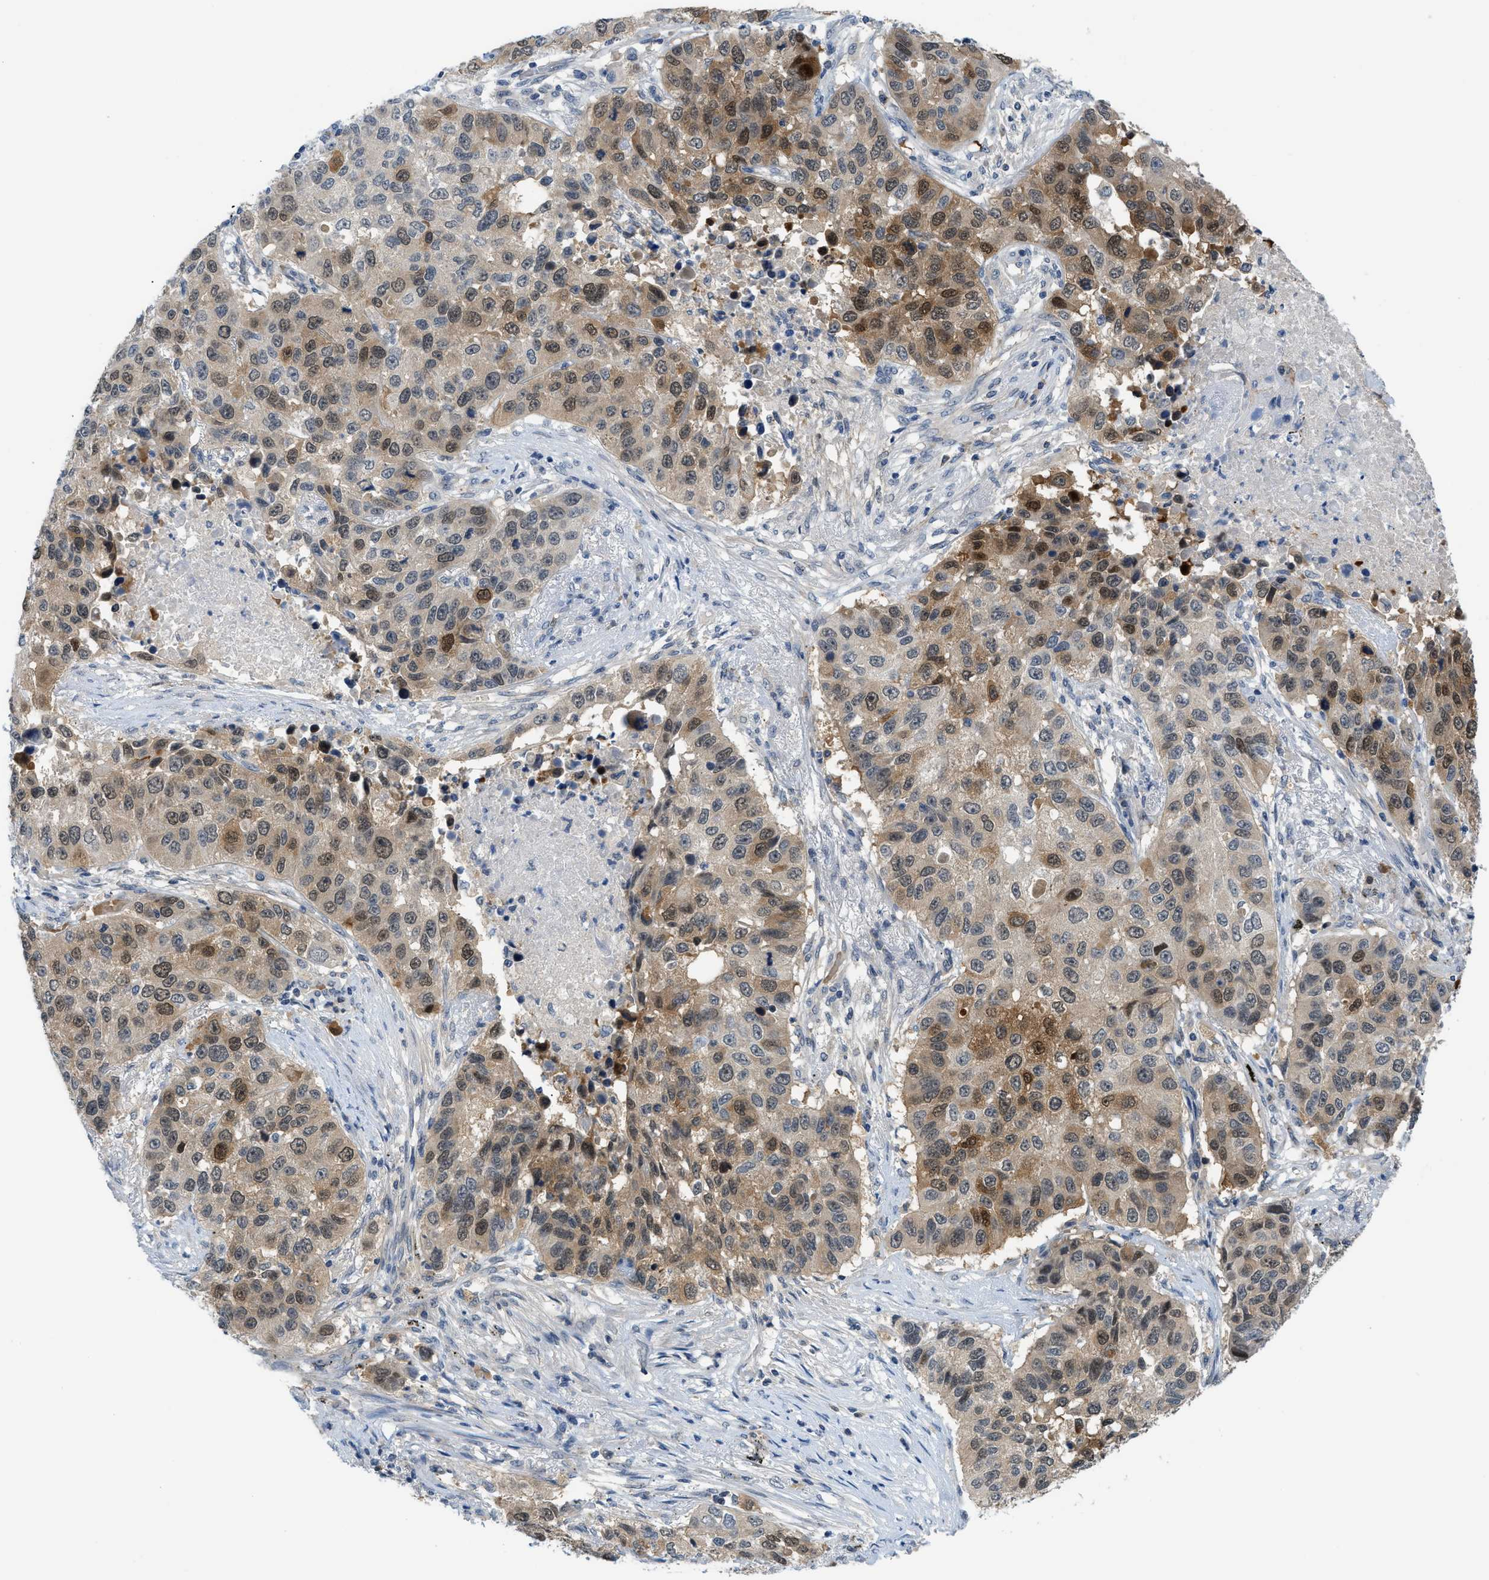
{"staining": {"intensity": "moderate", "quantity": "25%-75%", "location": "cytoplasmic/membranous,nuclear"}, "tissue": "lung cancer", "cell_type": "Tumor cells", "image_type": "cancer", "snomed": [{"axis": "morphology", "description": "Squamous cell carcinoma, NOS"}, {"axis": "topography", "description": "Lung"}], "caption": "An immunohistochemistry (IHC) photomicrograph of tumor tissue is shown. Protein staining in brown labels moderate cytoplasmic/membranous and nuclear positivity in lung squamous cell carcinoma within tumor cells. (Stains: DAB in brown, nuclei in blue, Microscopy: brightfield microscopy at high magnification).", "gene": "PSAT1", "patient": {"sex": "male", "age": 57}}